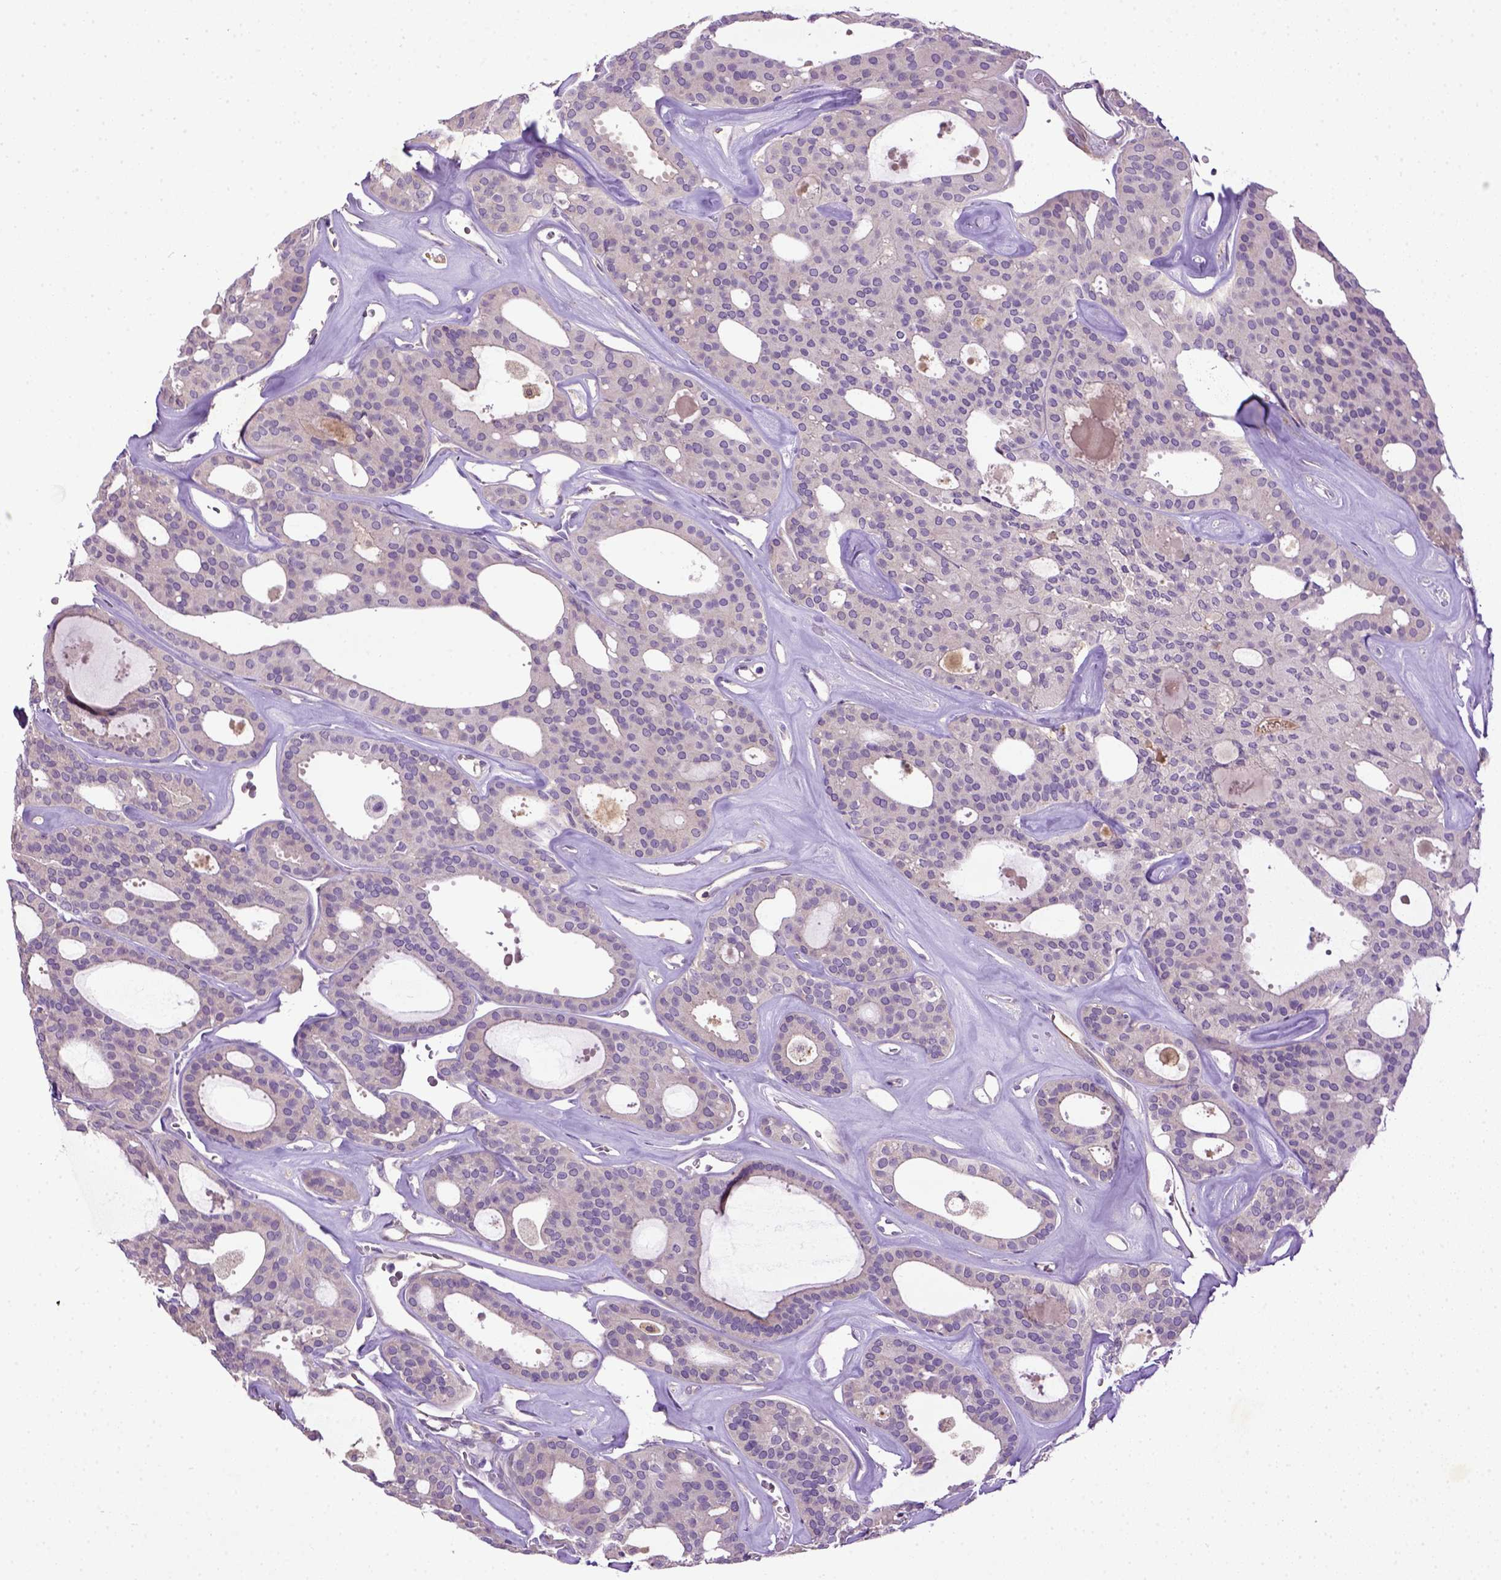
{"staining": {"intensity": "negative", "quantity": "none", "location": "none"}, "tissue": "thyroid cancer", "cell_type": "Tumor cells", "image_type": "cancer", "snomed": [{"axis": "morphology", "description": "Follicular adenoma carcinoma, NOS"}, {"axis": "topography", "description": "Thyroid gland"}], "caption": "A micrograph of follicular adenoma carcinoma (thyroid) stained for a protein reveals no brown staining in tumor cells.", "gene": "DEPDC1B", "patient": {"sex": "male", "age": 75}}